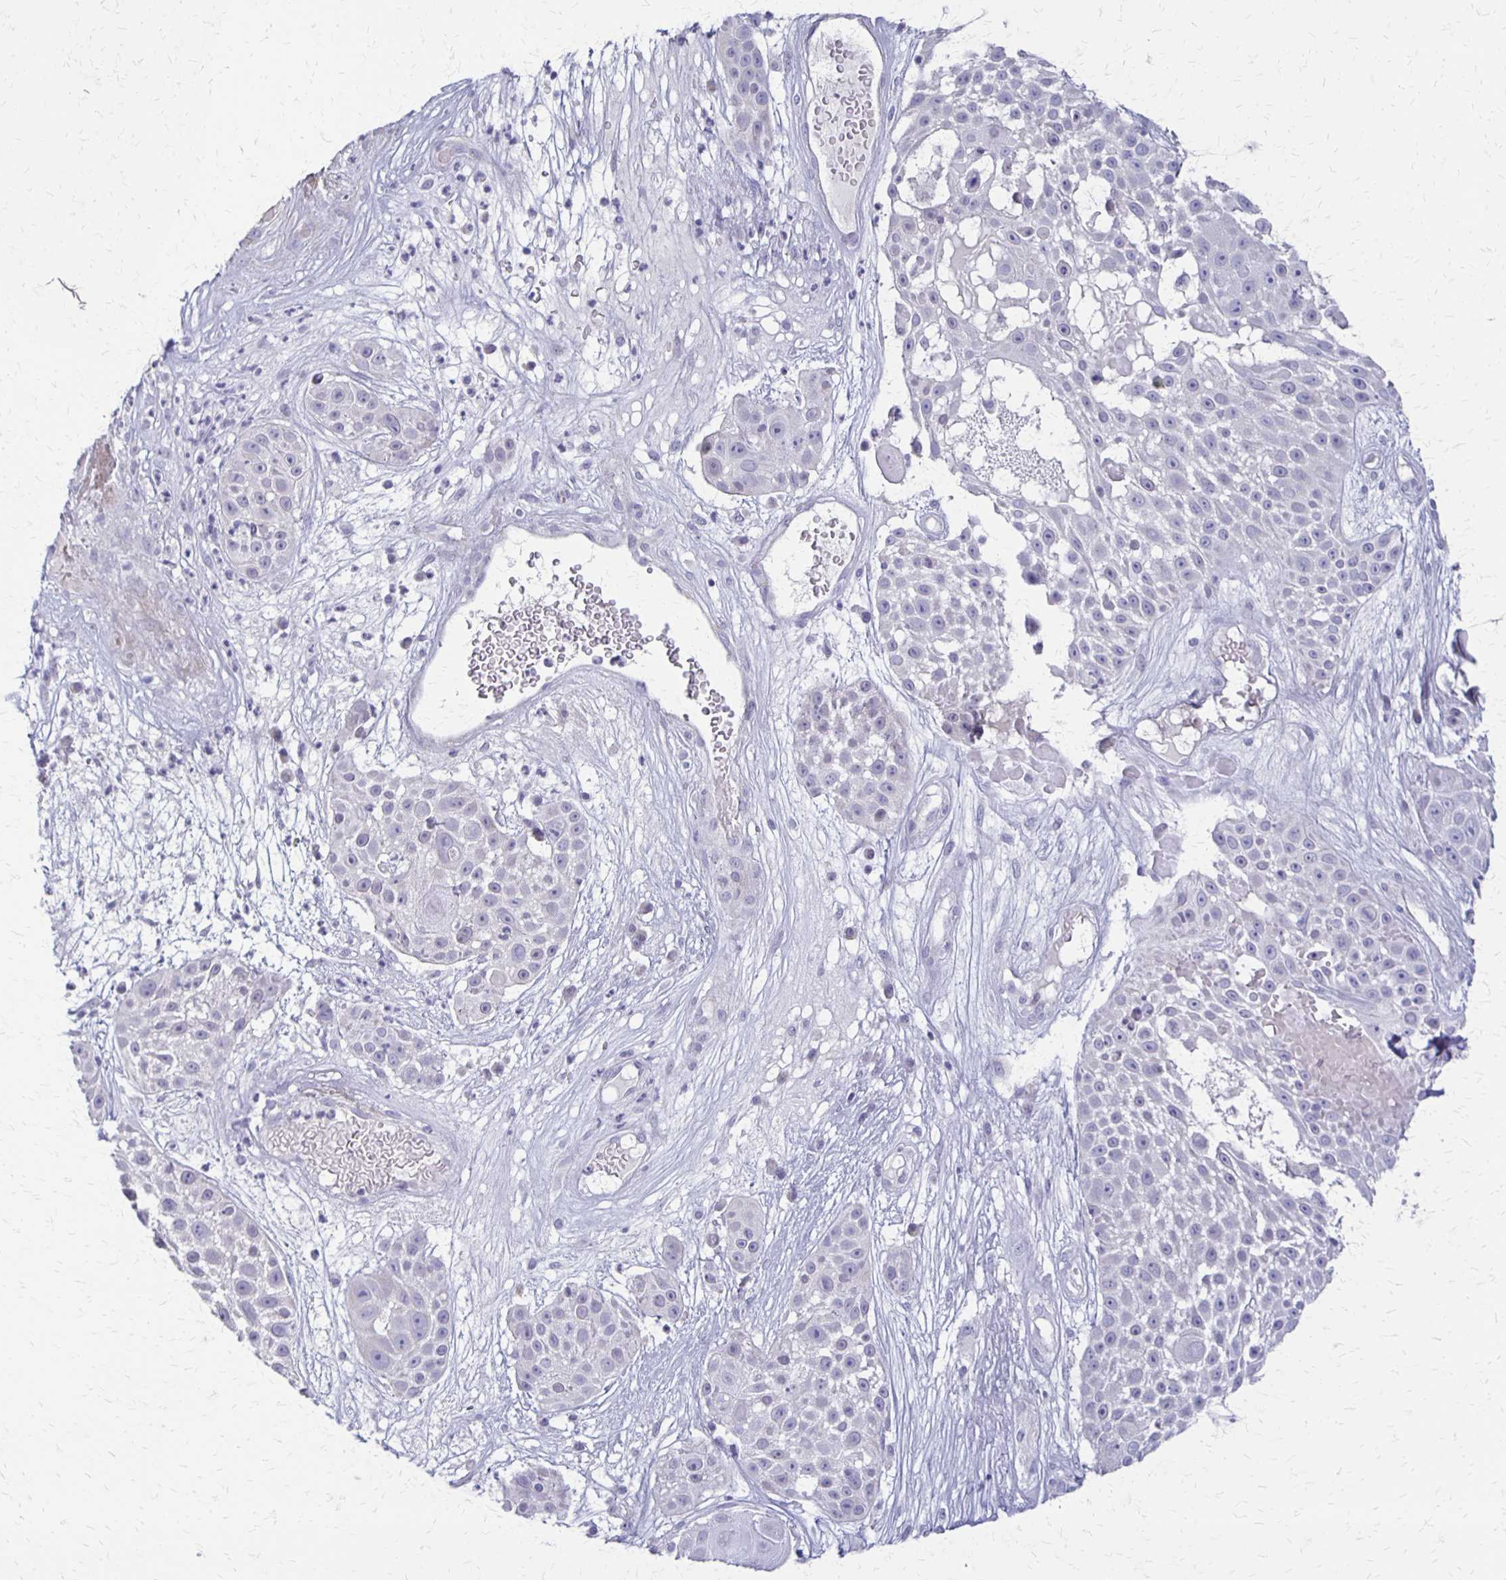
{"staining": {"intensity": "negative", "quantity": "none", "location": "none"}, "tissue": "skin cancer", "cell_type": "Tumor cells", "image_type": "cancer", "snomed": [{"axis": "morphology", "description": "Squamous cell carcinoma, NOS"}, {"axis": "topography", "description": "Skin"}], "caption": "Immunohistochemistry (IHC) image of skin cancer (squamous cell carcinoma) stained for a protein (brown), which reveals no staining in tumor cells.", "gene": "RHOC", "patient": {"sex": "female", "age": 86}}